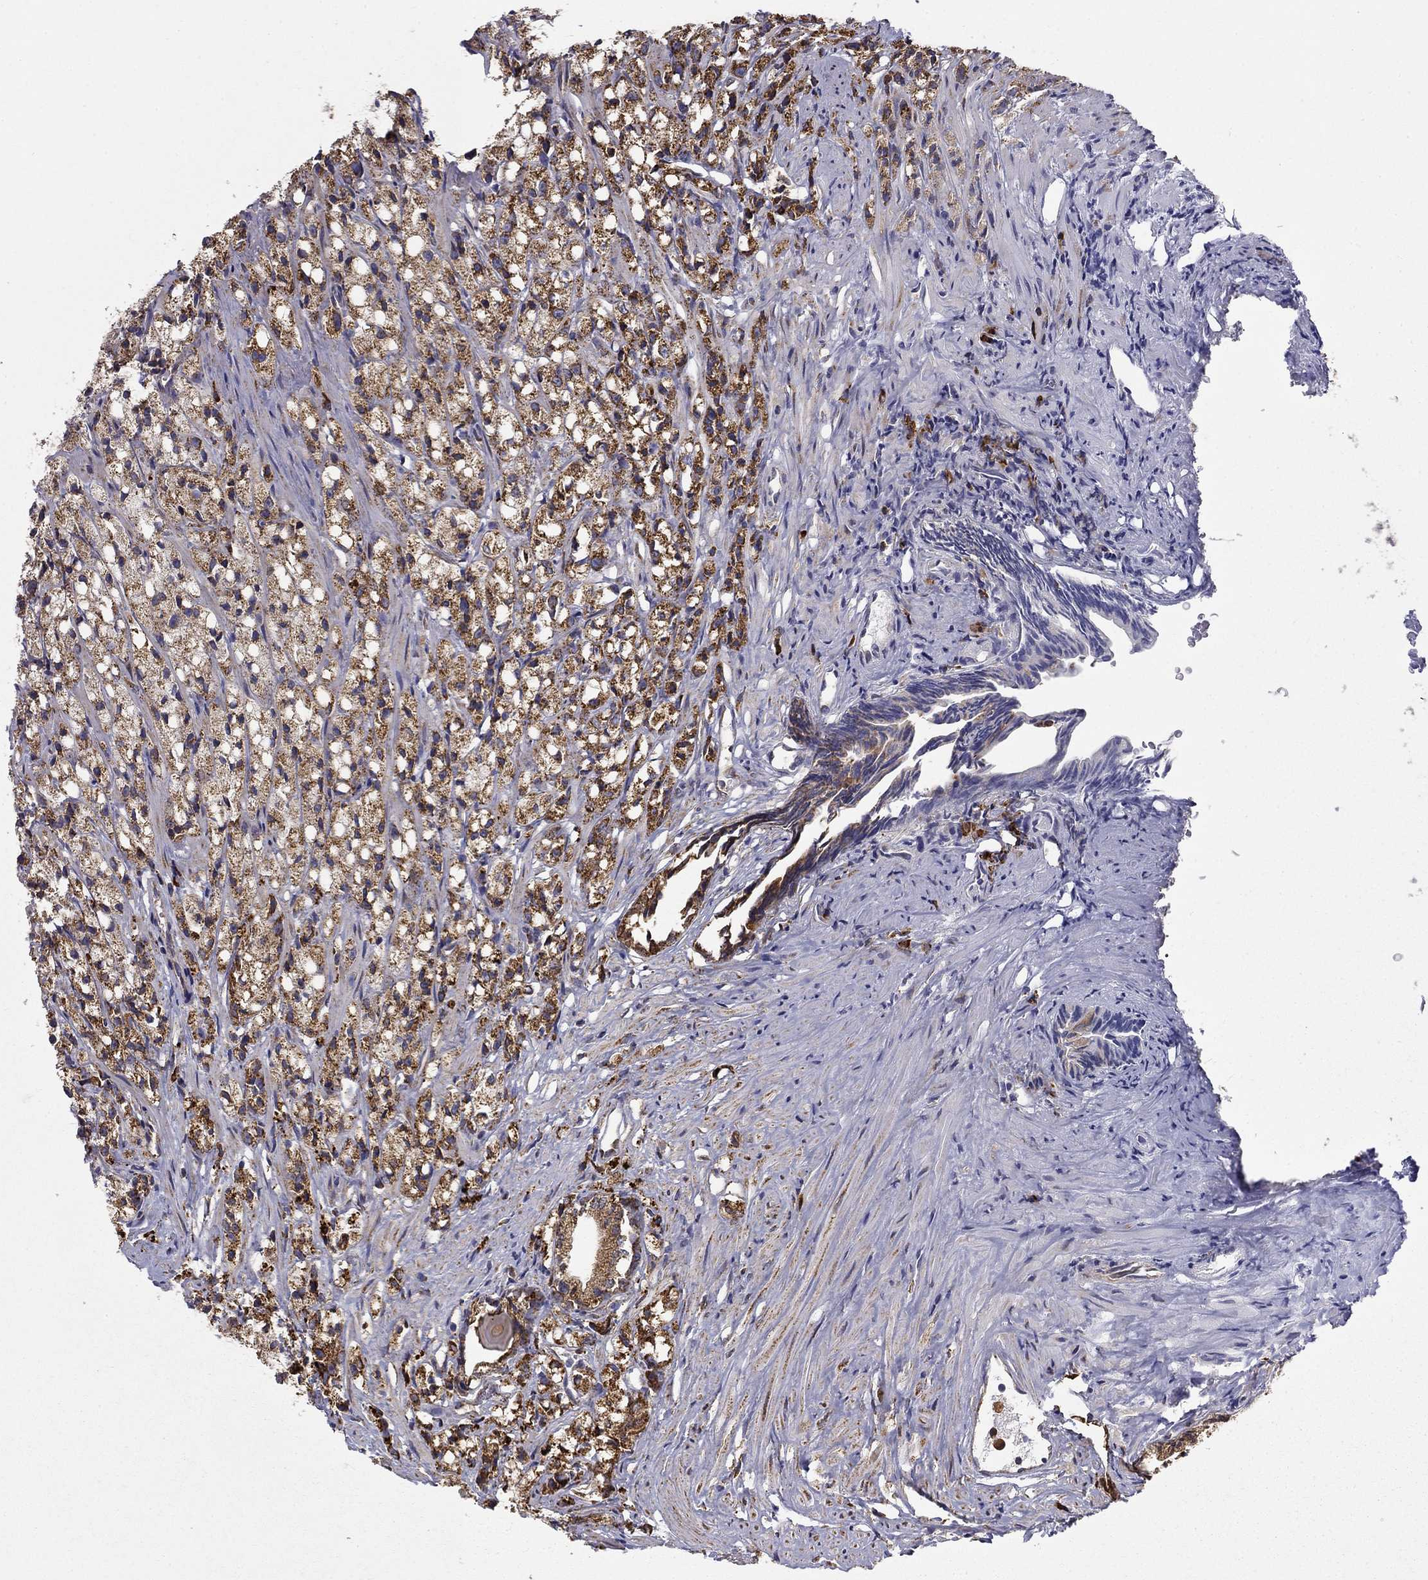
{"staining": {"intensity": "moderate", "quantity": ">75%", "location": "cytoplasmic/membranous"}, "tissue": "prostate cancer", "cell_type": "Tumor cells", "image_type": "cancer", "snomed": [{"axis": "morphology", "description": "Adenocarcinoma, High grade"}, {"axis": "topography", "description": "Prostate"}], "caption": "Human prostate cancer stained for a protein (brown) displays moderate cytoplasmic/membranous positive staining in about >75% of tumor cells.", "gene": "PRDX4", "patient": {"sex": "male", "age": 75}}